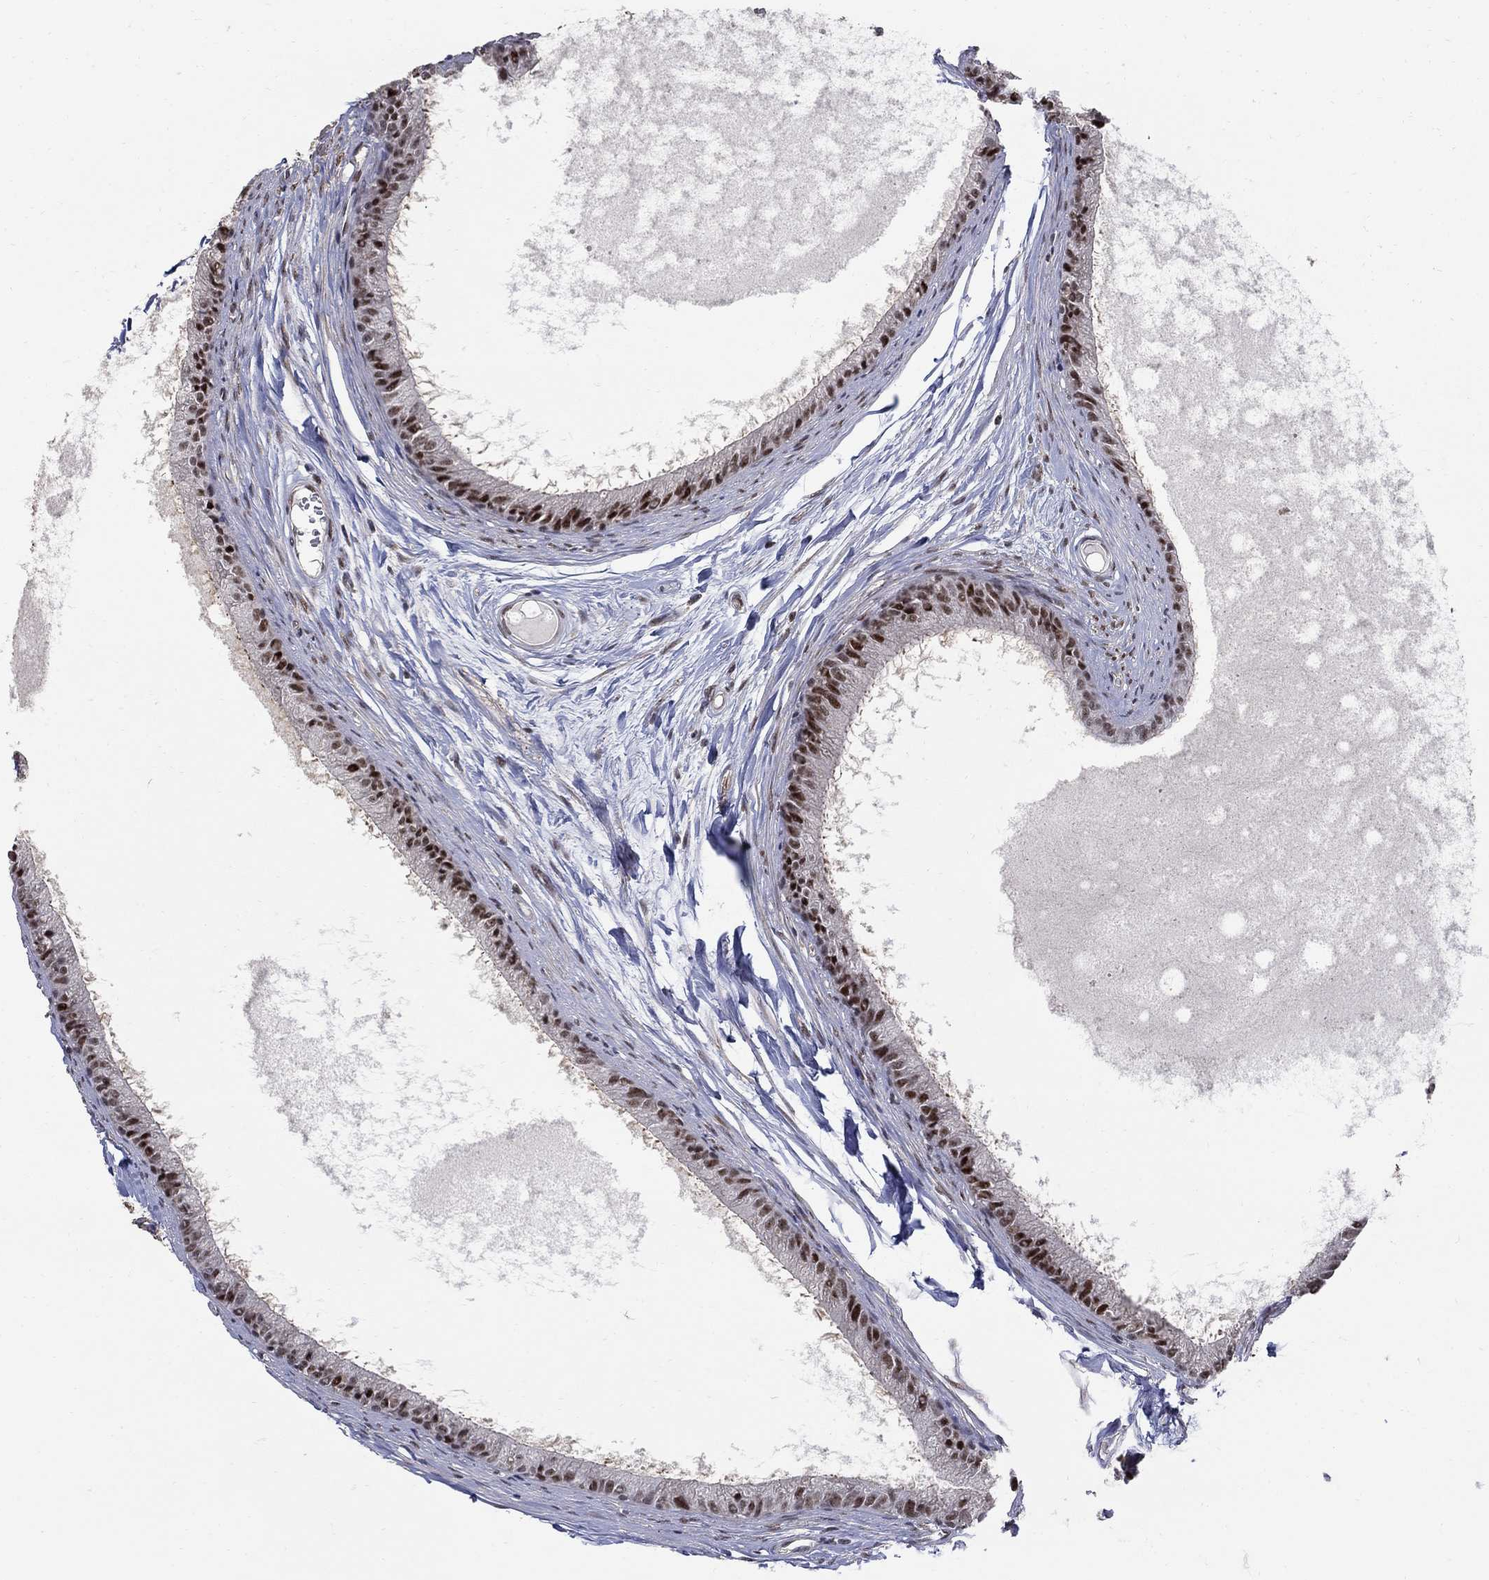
{"staining": {"intensity": "strong", "quantity": "25%-75%", "location": "nuclear"}, "tissue": "epididymis", "cell_type": "Glandular cells", "image_type": "normal", "snomed": [{"axis": "morphology", "description": "Normal tissue, NOS"}, {"axis": "topography", "description": "Epididymis"}], "caption": "Immunohistochemical staining of normal epididymis displays strong nuclear protein staining in about 25%-75% of glandular cells.", "gene": "PNISR", "patient": {"sex": "male", "age": 51}}